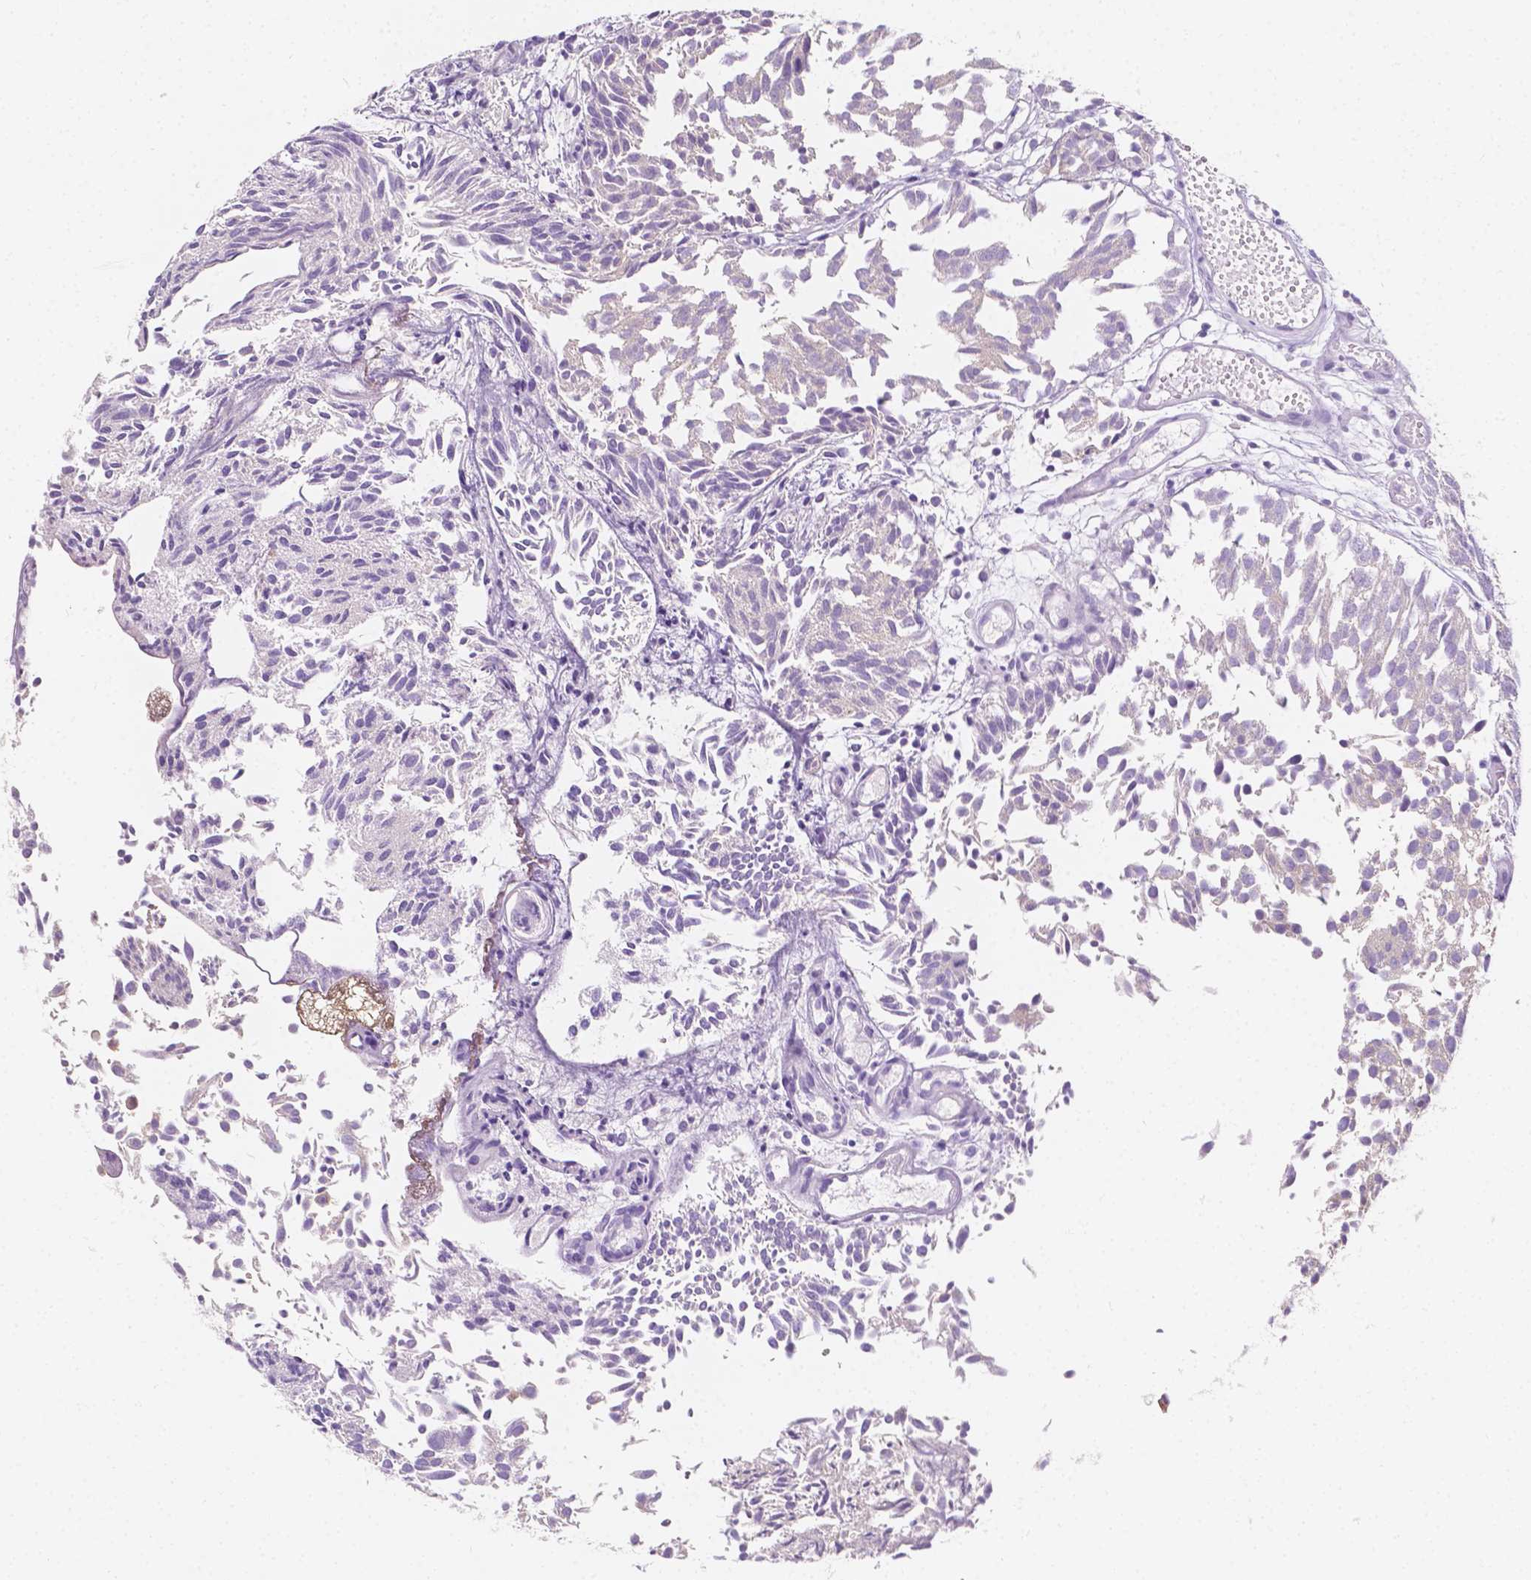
{"staining": {"intensity": "weak", "quantity": "25%-75%", "location": "cytoplasmic/membranous"}, "tissue": "urothelial cancer", "cell_type": "Tumor cells", "image_type": "cancer", "snomed": [{"axis": "morphology", "description": "Urothelial carcinoma, Low grade"}, {"axis": "topography", "description": "Urinary bladder"}], "caption": "Immunohistochemical staining of low-grade urothelial carcinoma shows low levels of weak cytoplasmic/membranous staining in about 25%-75% of tumor cells.", "gene": "SIRT2", "patient": {"sex": "male", "age": 70}}